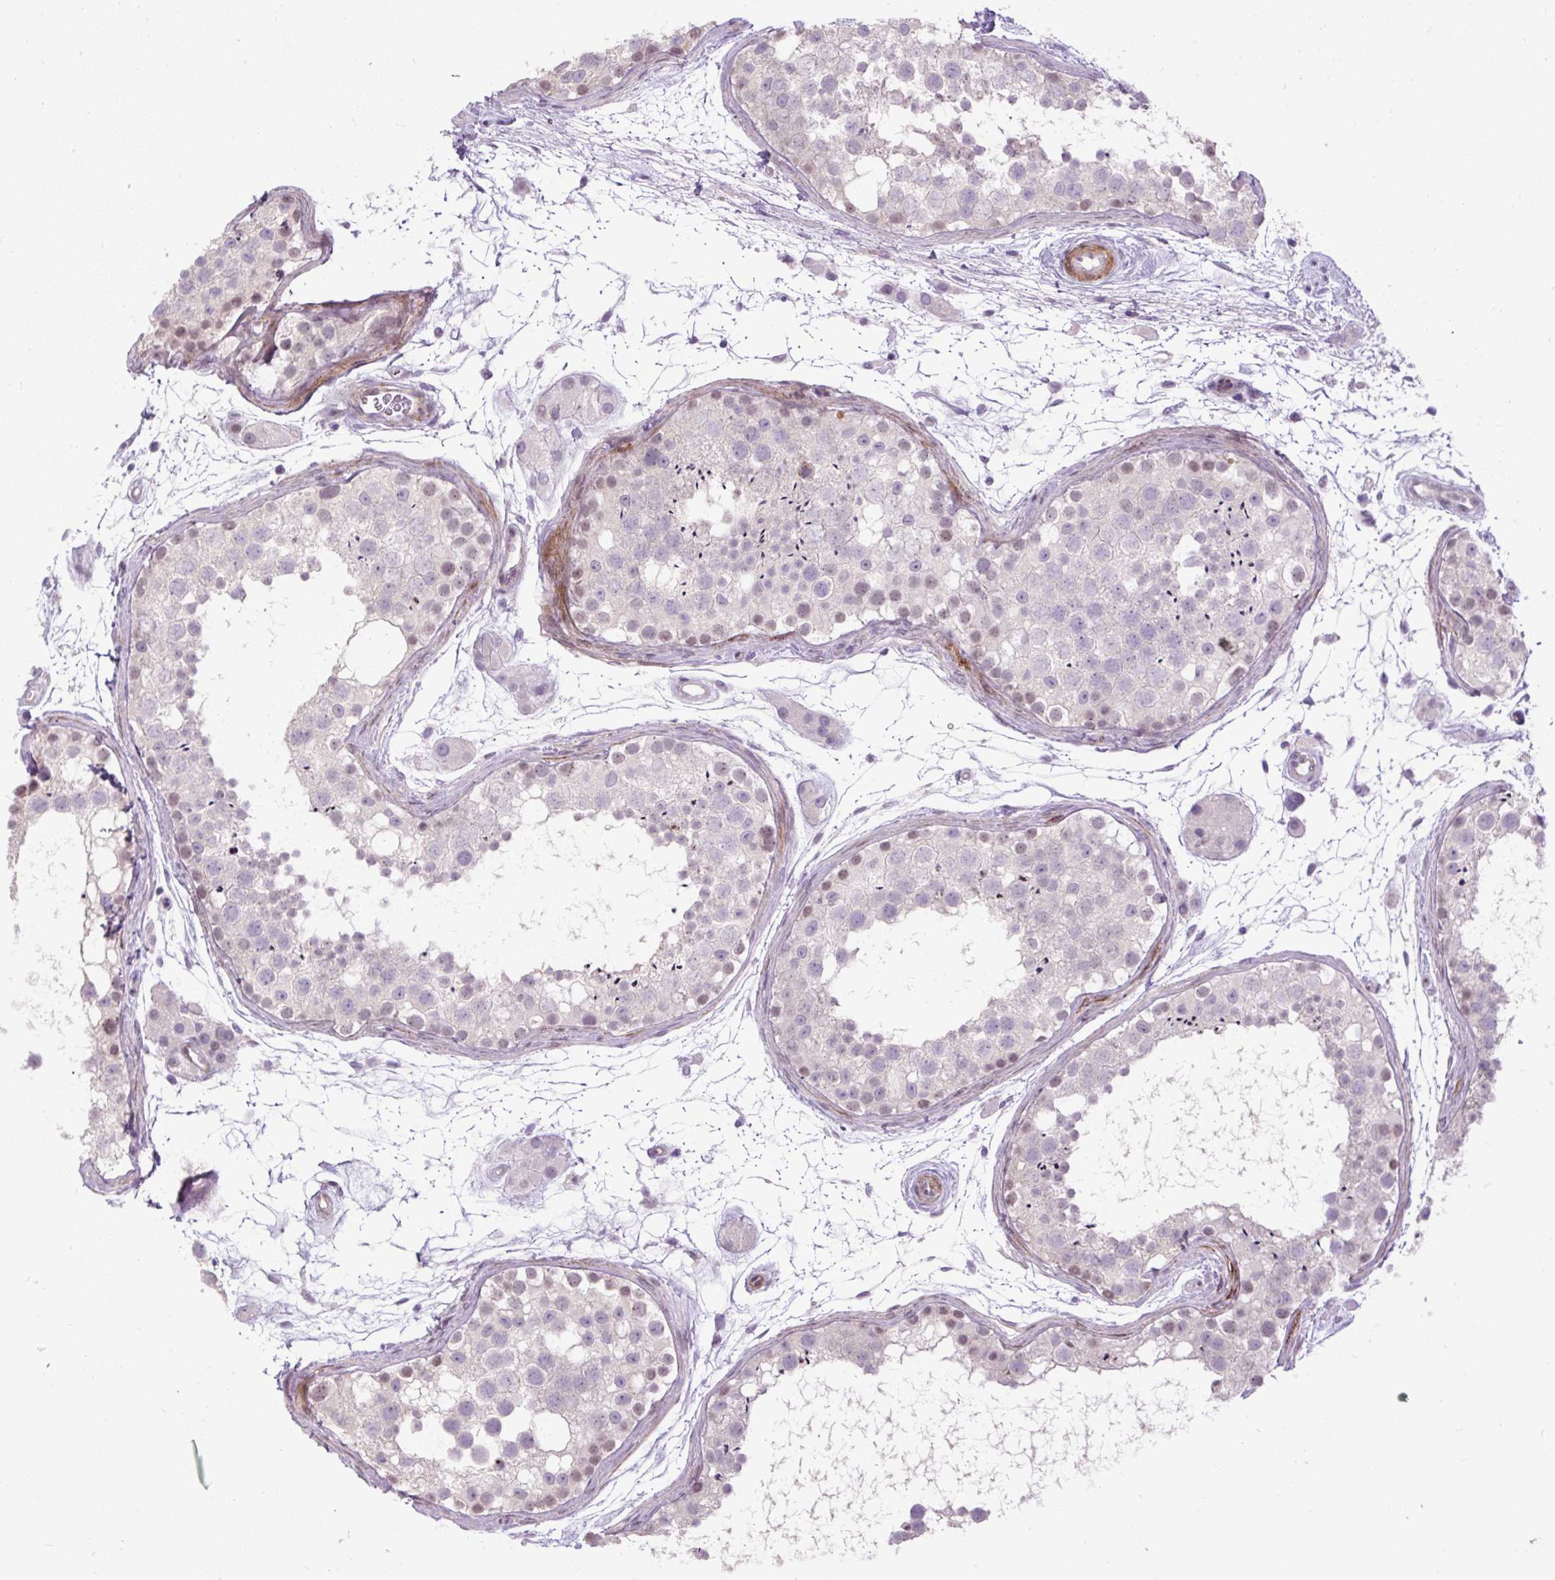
{"staining": {"intensity": "moderate", "quantity": "<25%", "location": "cytoplasmic/membranous,nuclear"}, "tissue": "testis", "cell_type": "Cells in seminiferous ducts", "image_type": "normal", "snomed": [{"axis": "morphology", "description": "Normal tissue, NOS"}, {"axis": "topography", "description": "Testis"}], "caption": "The histopathology image reveals a brown stain indicating the presence of a protein in the cytoplasmic/membranous,nuclear of cells in seminiferous ducts in testis.", "gene": "ZNF197", "patient": {"sex": "male", "age": 41}}